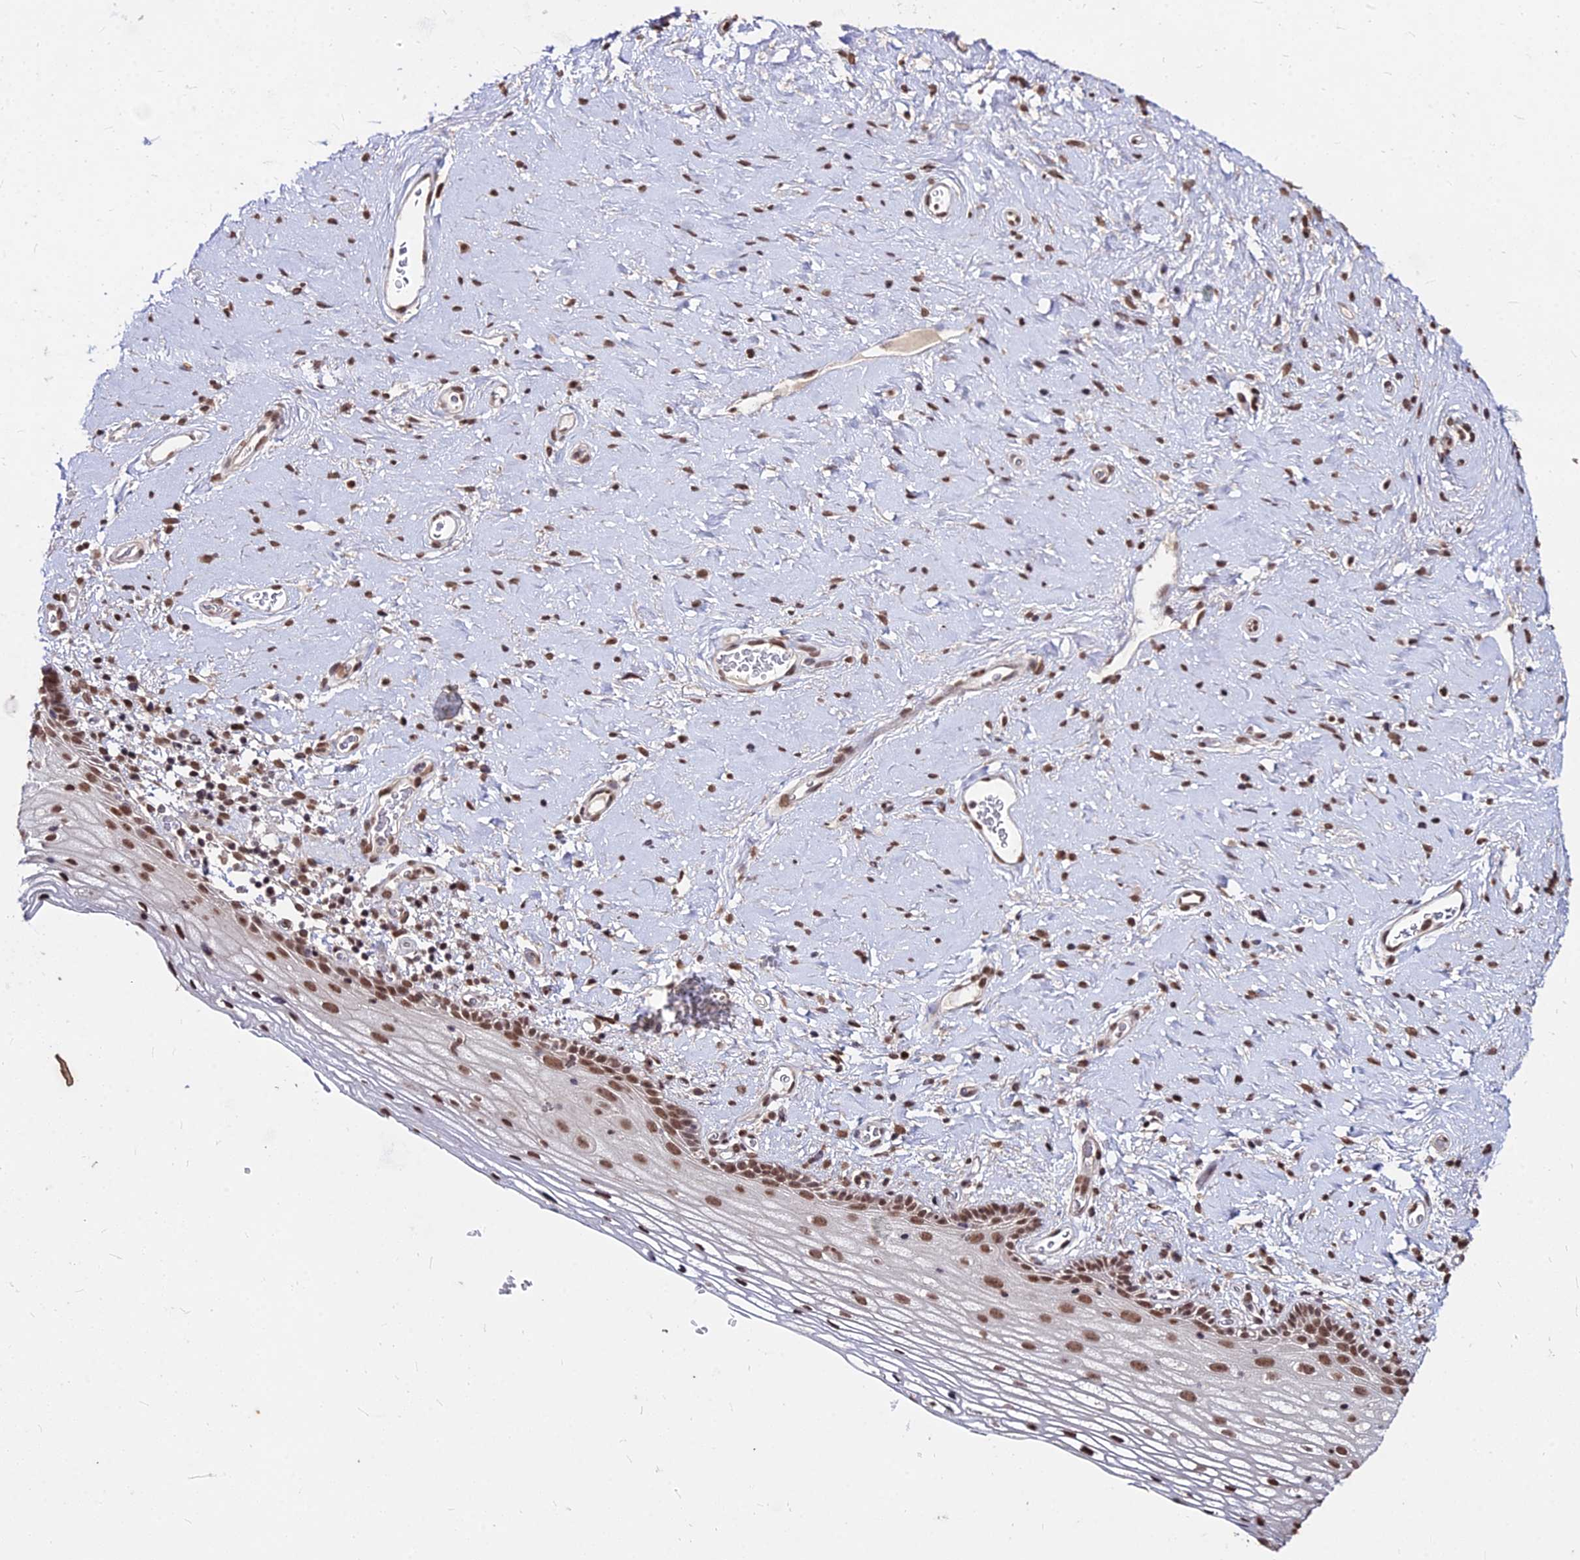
{"staining": {"intensity": "moderate", "quantity": ">75%", "location": "nuclear"}, "tissue": "vagina", "cell_type": "Squamous epithelial cells", "image_type": "normal", "snomed": [{"axis": "morphology", "description": "Normal tissue, NOS"}, {"axis": "morphology", "description": "Adenocarcinoma, NOS"}, {"axis": "topography", "description": "Rectum"}, {"axis": "topography", "description": "Vagina"}], "caption": "This is a photomicrograph of IHC staining of normal vagina, which shows moderate expression in the nuclear of squamous epithelial cells.", "gene": "ZBED4", "patient": {"sex": "female", "age": 71}}